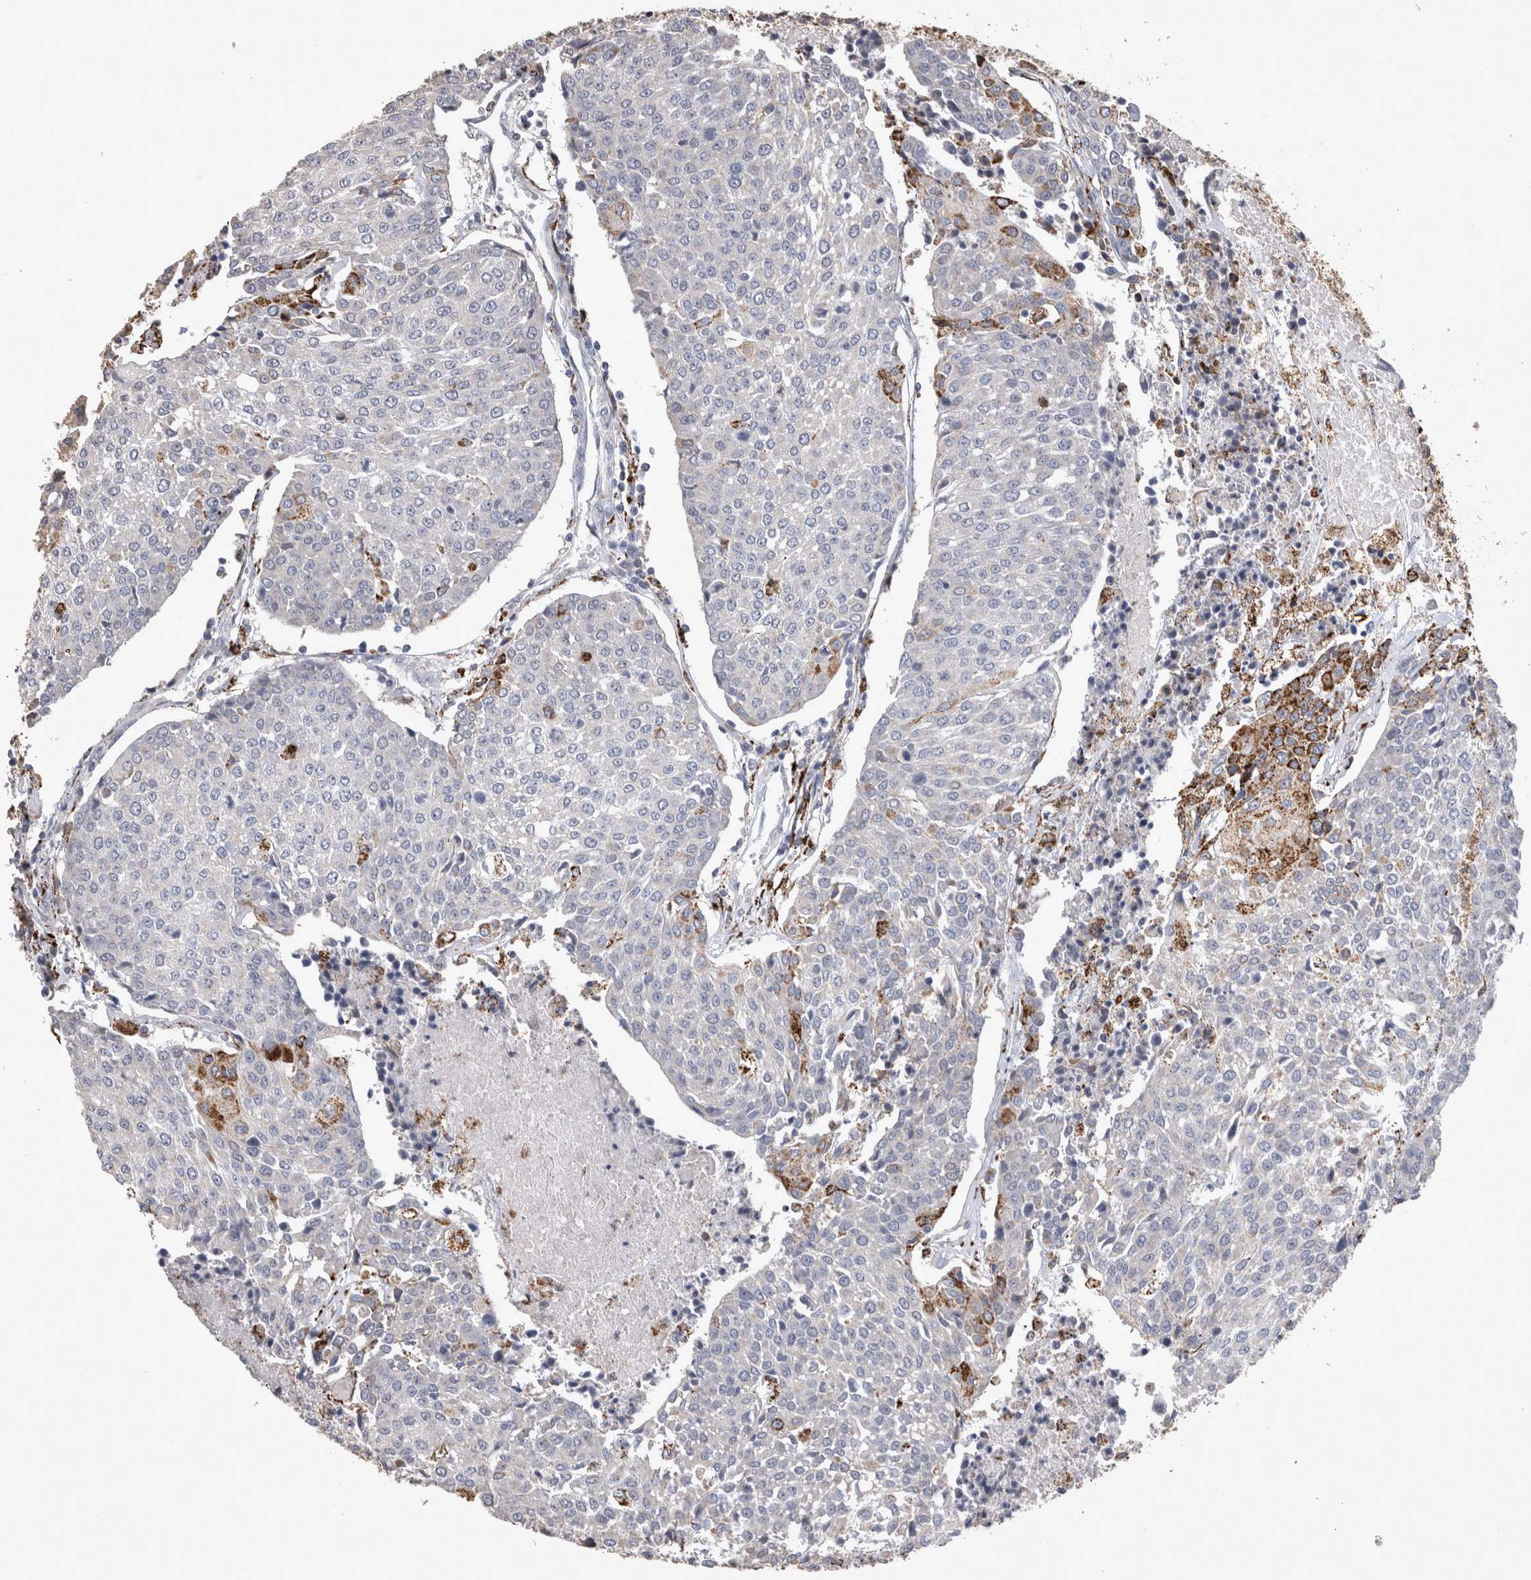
{"staining": {"intensity": "negative", "quantity": "none", "location": "none"}, "tissue": "urothelial cancer", "cell_type": "Tumor cells", "image_type": "cancer", "snomed": [{"axis": "morphology", "description": "Urothelial carcinoma, High grade"}, {"axis": "topography", "description": "Urinary bladder"}], "caption": "Tumor cells show no significant protein positivity in urothelial carcinoma (high-grade).", "gene": "DKK3", "patient": {"sex": "female", "age": 85}}